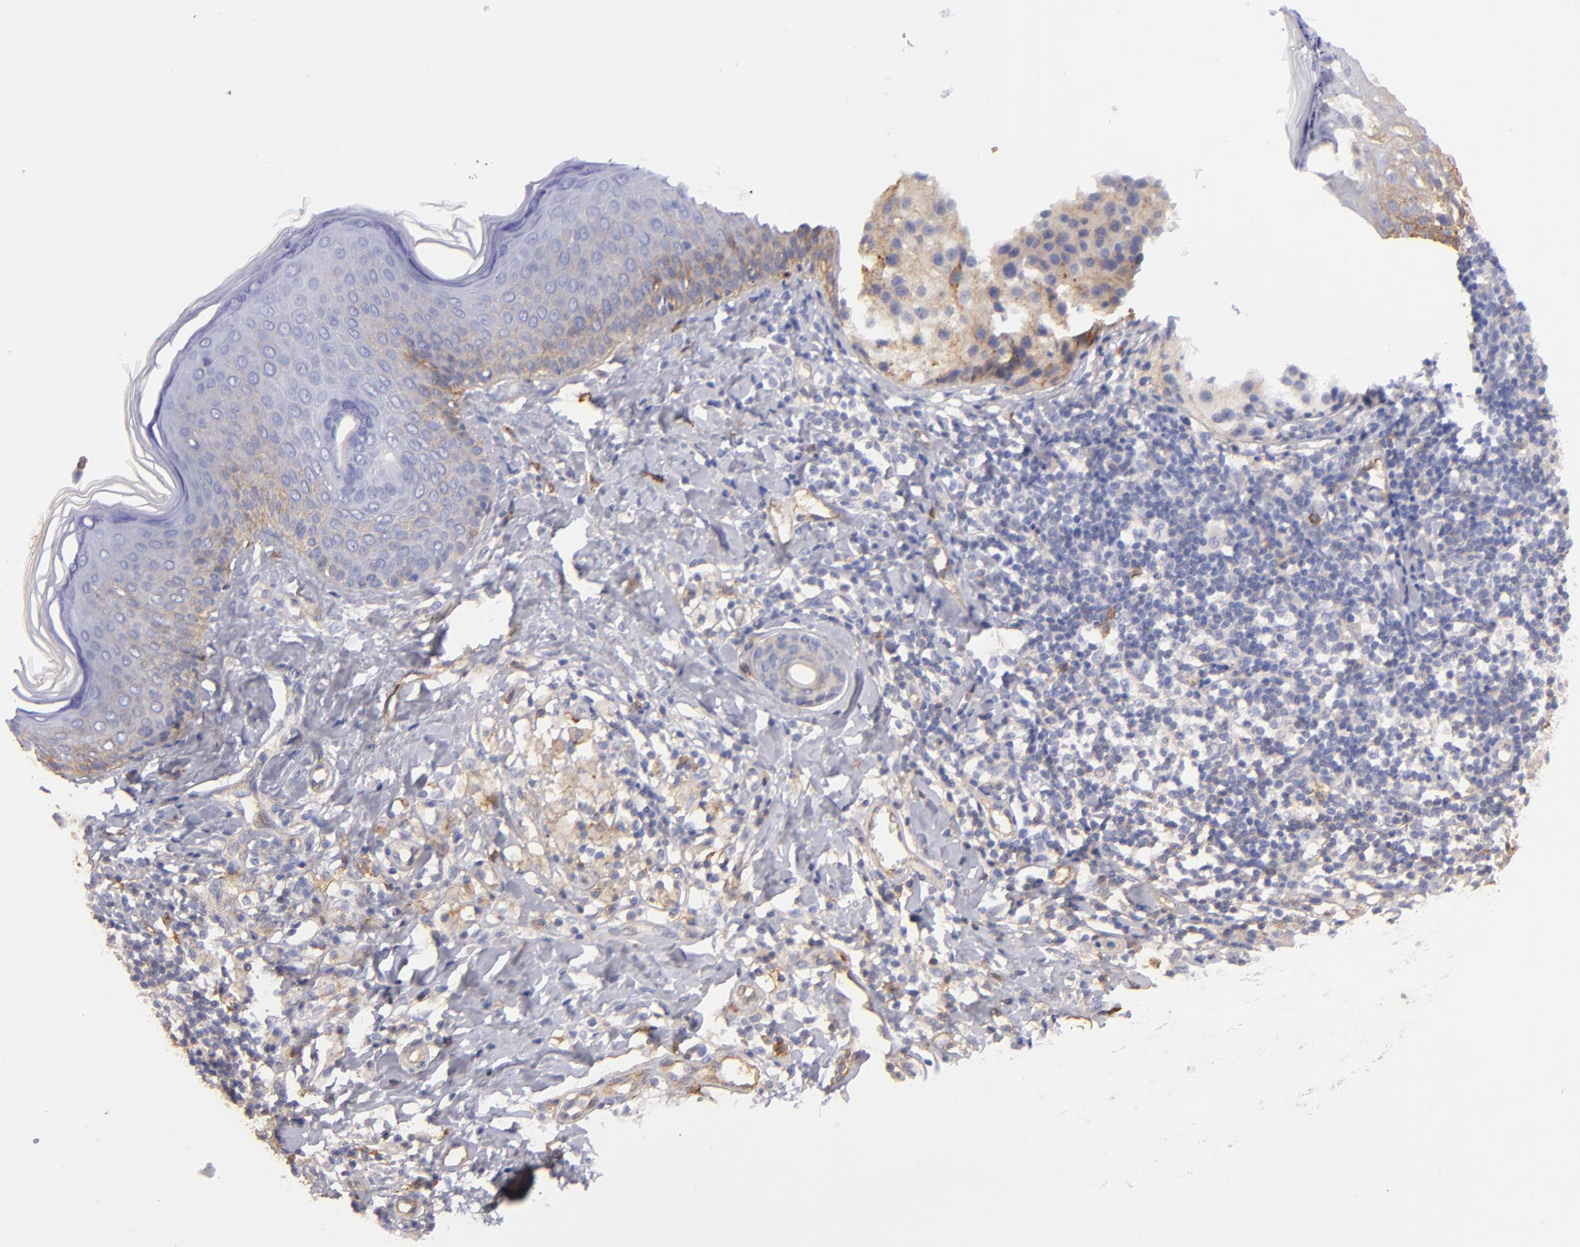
{"staining": {"intensity": "weak", "quantity": "<25%", "location": "cytoplasmic/membranous"}, "tissue": "melanoma", "cell_type": "Tumor cells", "image_type": "cancer", "snomed": [{"axis": "morphology", "description": "Malignant melanoma, NOS"}, {"axis": "topography", "description": "Skin"}], "caption": "The histopathology image demonstrates no significant positivity in tumor cells of melanoma.", "gene": "CD151", "patient": {"sex": "male", "age": 23}}